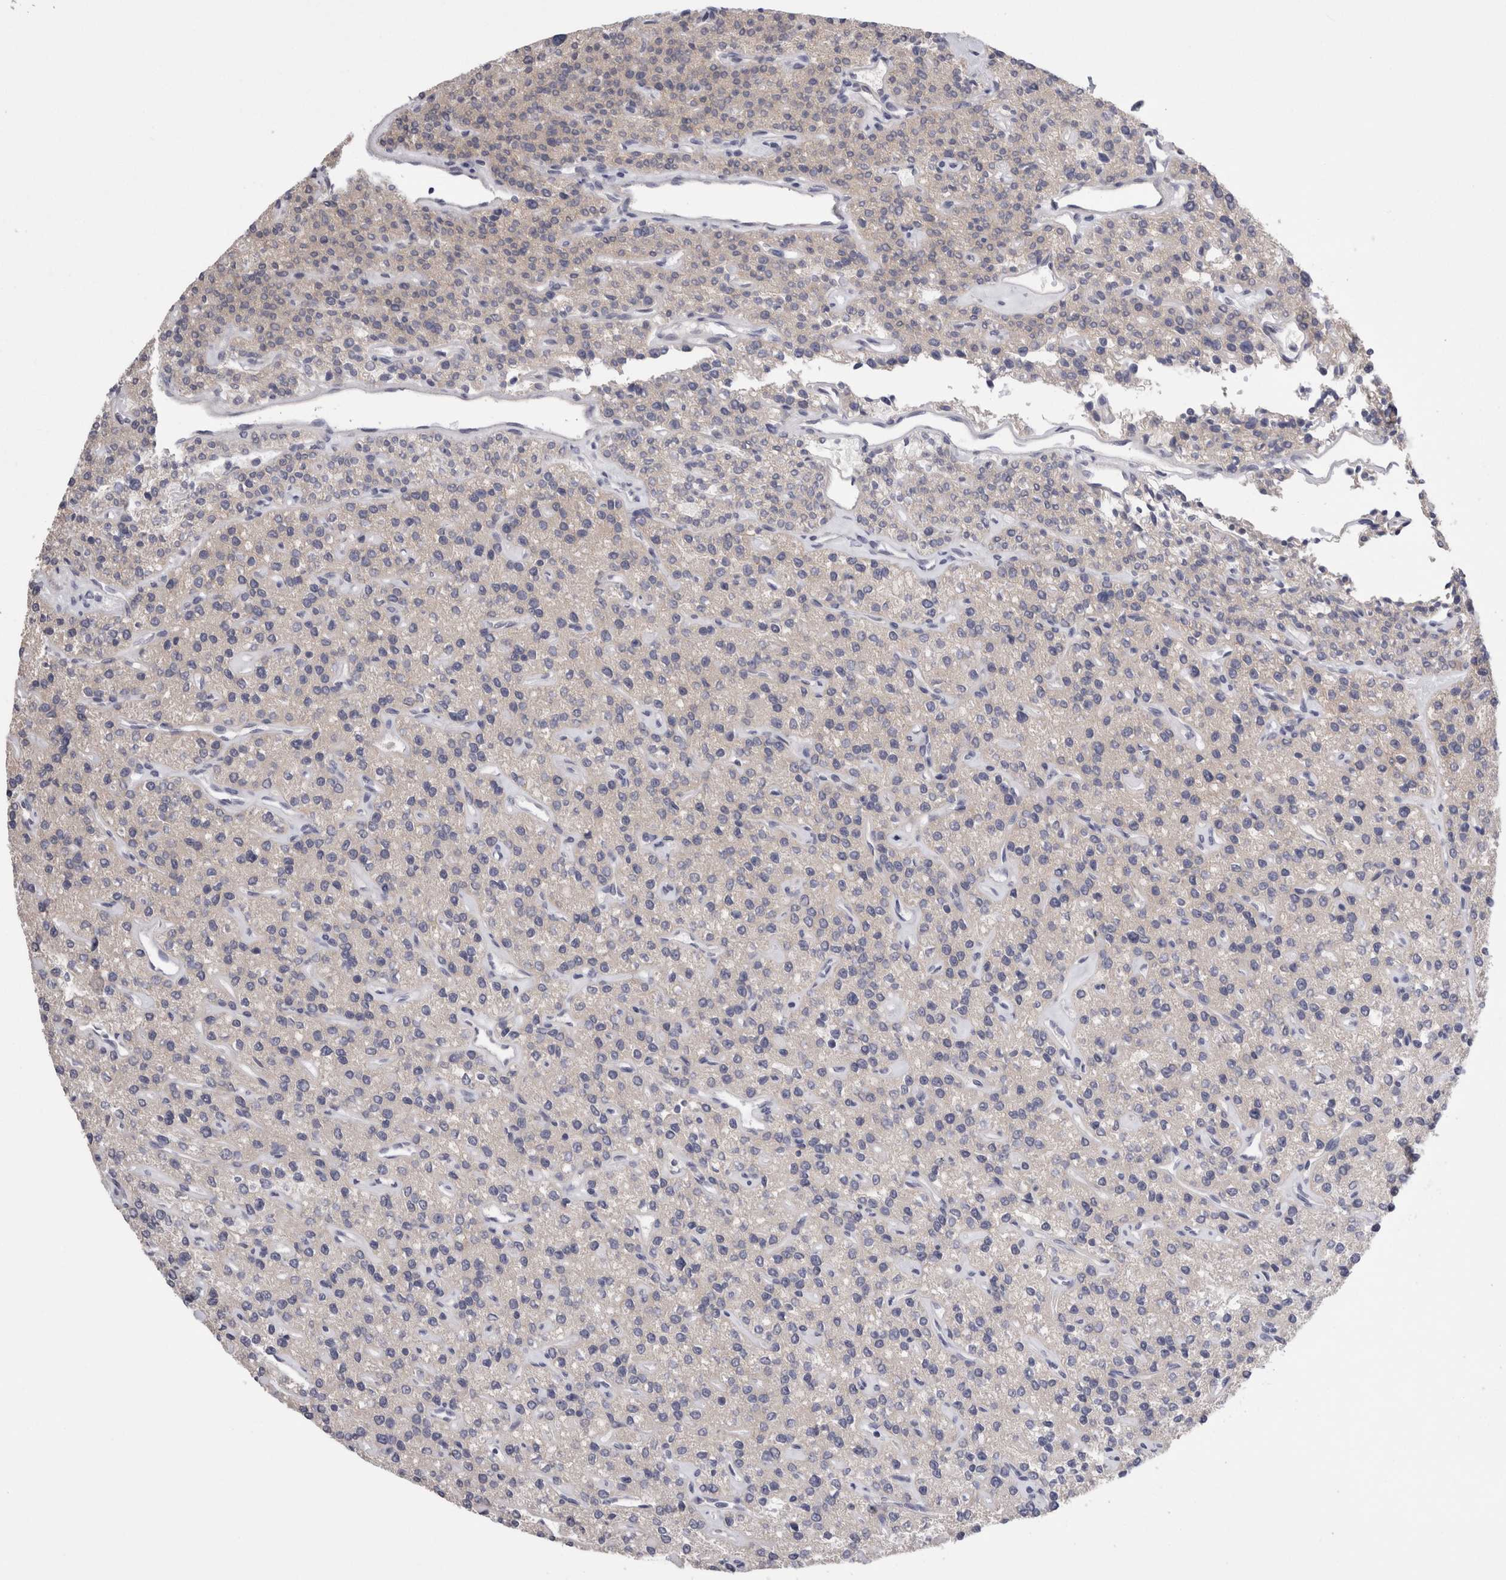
{"staining": {"intensity": "moderate", "quantity": "25%-75%", "location": "cytoplasmic/membranous"}, "tissue": "parathyroid gland", "cell_type": "Glandular cells", "image_type": "normal", "snomed": [{"axis": "morphology", "description": "Normal tissue, NOS"}, {"axis": "topography", "description": "Parathyroid gland"}], "caption": "DAB (3,3'-diaminobenzidine) immunohistochemical staining of unremarkable parathyroid gland exhibits moderate cytoplasmic/membranous protein positivity in about 25%-75% of glandular cells.", "gene": "OTOR", "patient": {"sex": "male", "age": 46}}